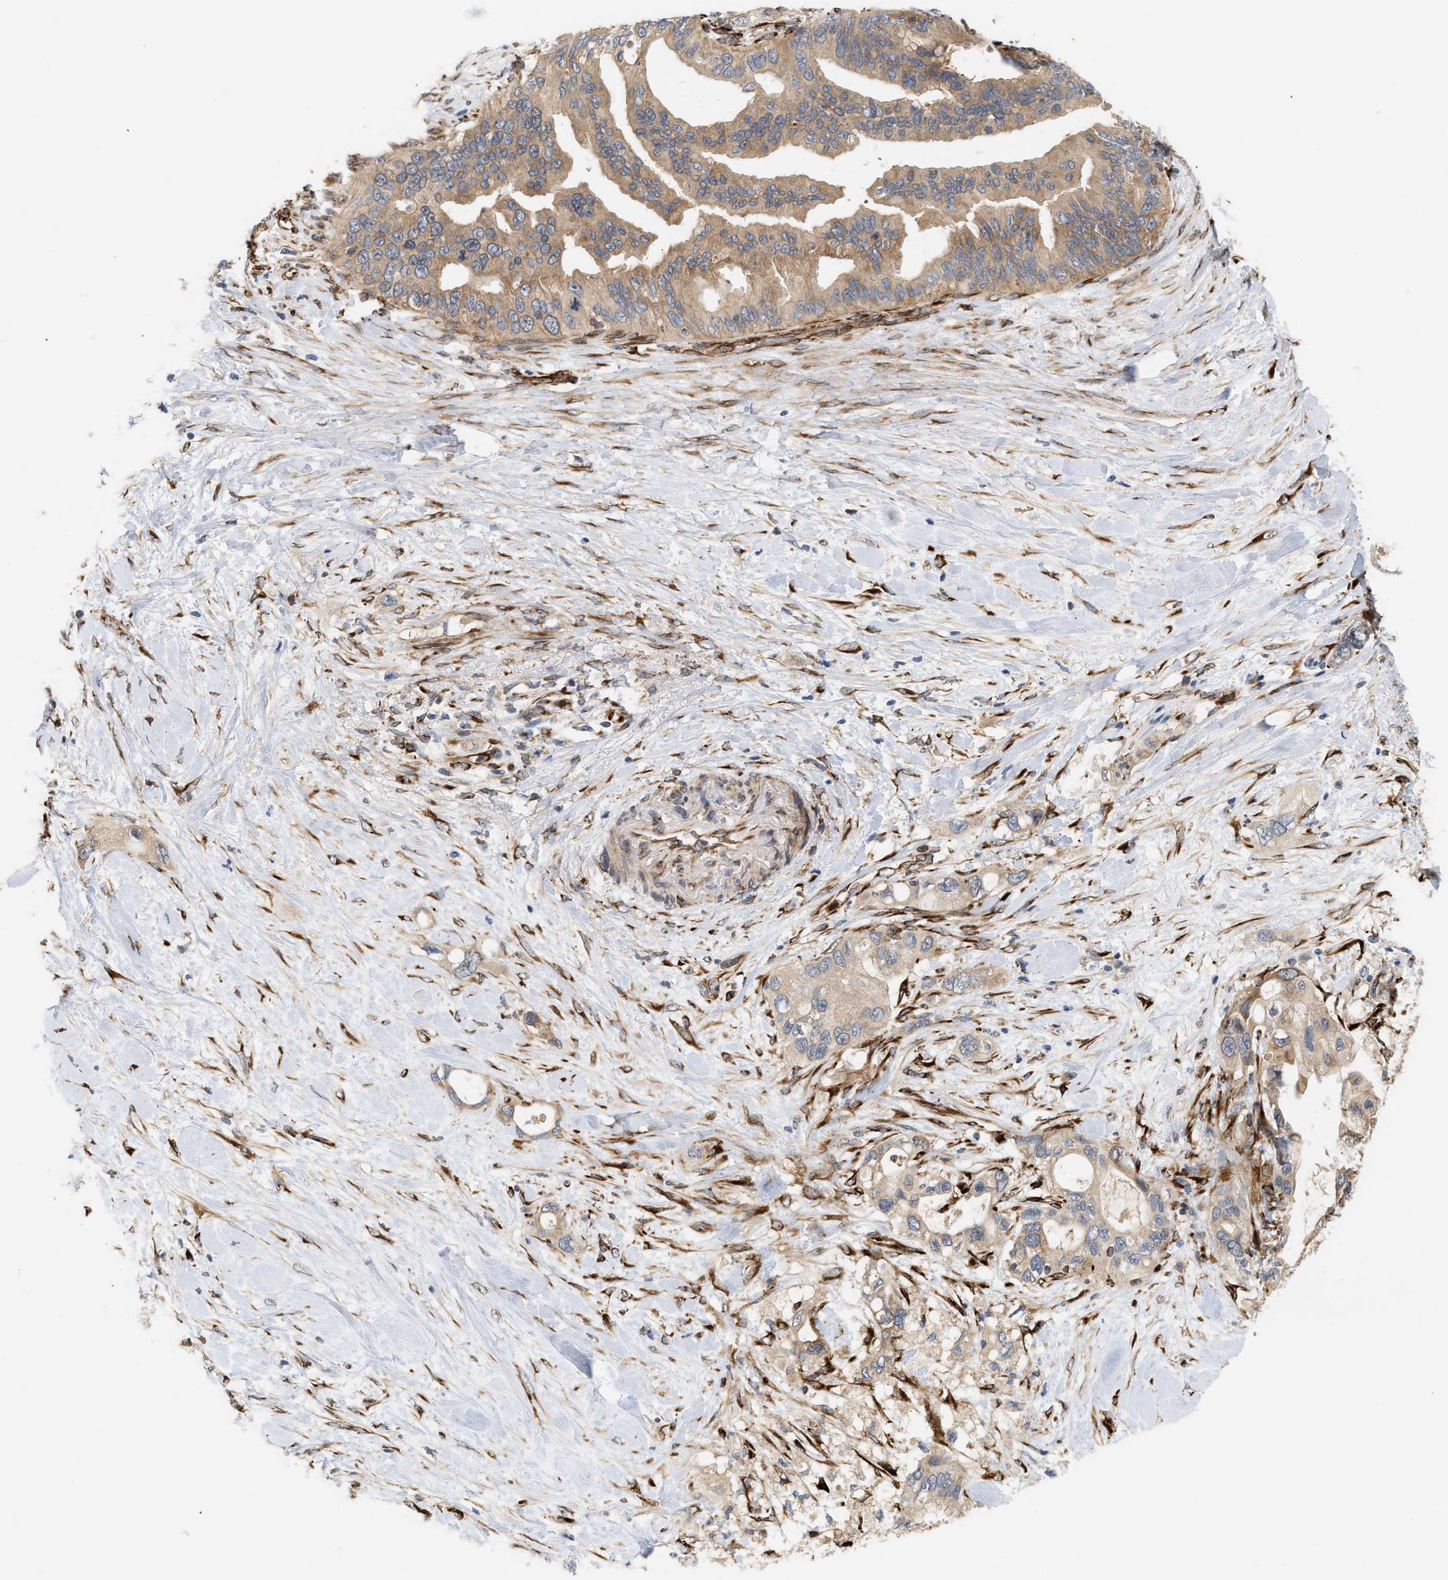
{"staining": {"intensity": "moderate", "quantity": "25%-75%", "location": "cytoplasmic/membranous"}, "tissue": "pancreatic cancer", "cell_type": "Tumor cells", "image_type": "cancer", "snomed": [{"axis": "morphology", "description": "Adenocarcinoma, NOS"}, {"axis": "topography", "description": "Pancreas"}], "caption": "Protein analysis of adenocarcinoma (pancreatic) tissue shows moderate cytoplasmic/membranous staining in approximately 25%-75% of tumor cells.", "gene": "PLCD1", "patient": {"sex": "female", "age": 56}}